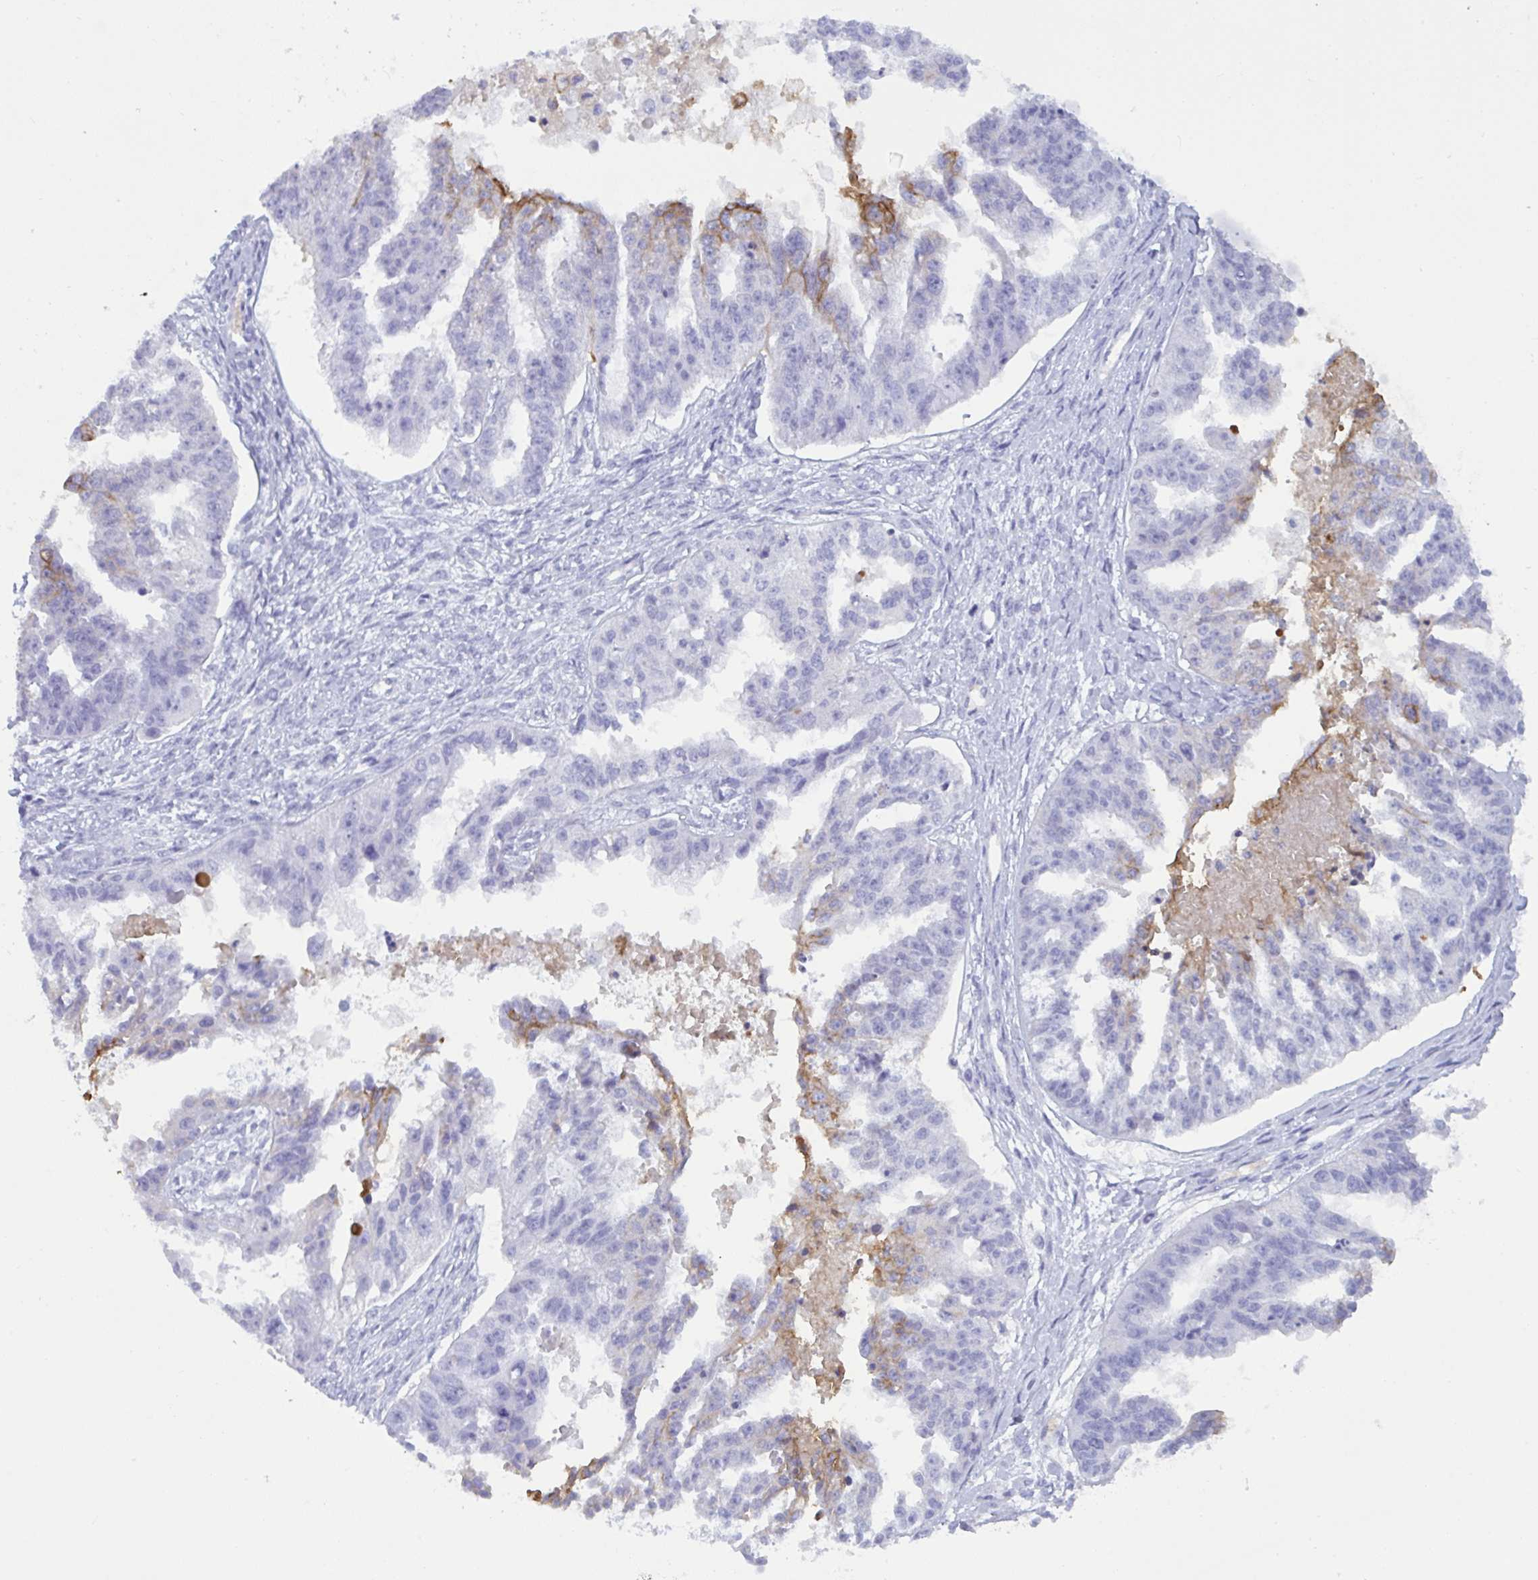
{"staining": {"intensity": "negative", "quantity": "none", "location": "none"}, "tissue": "ovarian cancer", "cell_type": "Tumor cells", "image_type": "cancer", "snomed": [{"axis": "morphology", "description": "Cystadenocarcinoma, serous, NOS"}, {"axis": "topography", "description": "Ovary"}], "caption": "IHC photomicrograph of serous cystadenocarcinoma (ovarian) stained for a protein (brown), which shows no expression in tumor cells.", "gene": "SLC2A1", "patient": {"sex": "female", "age": 58}}